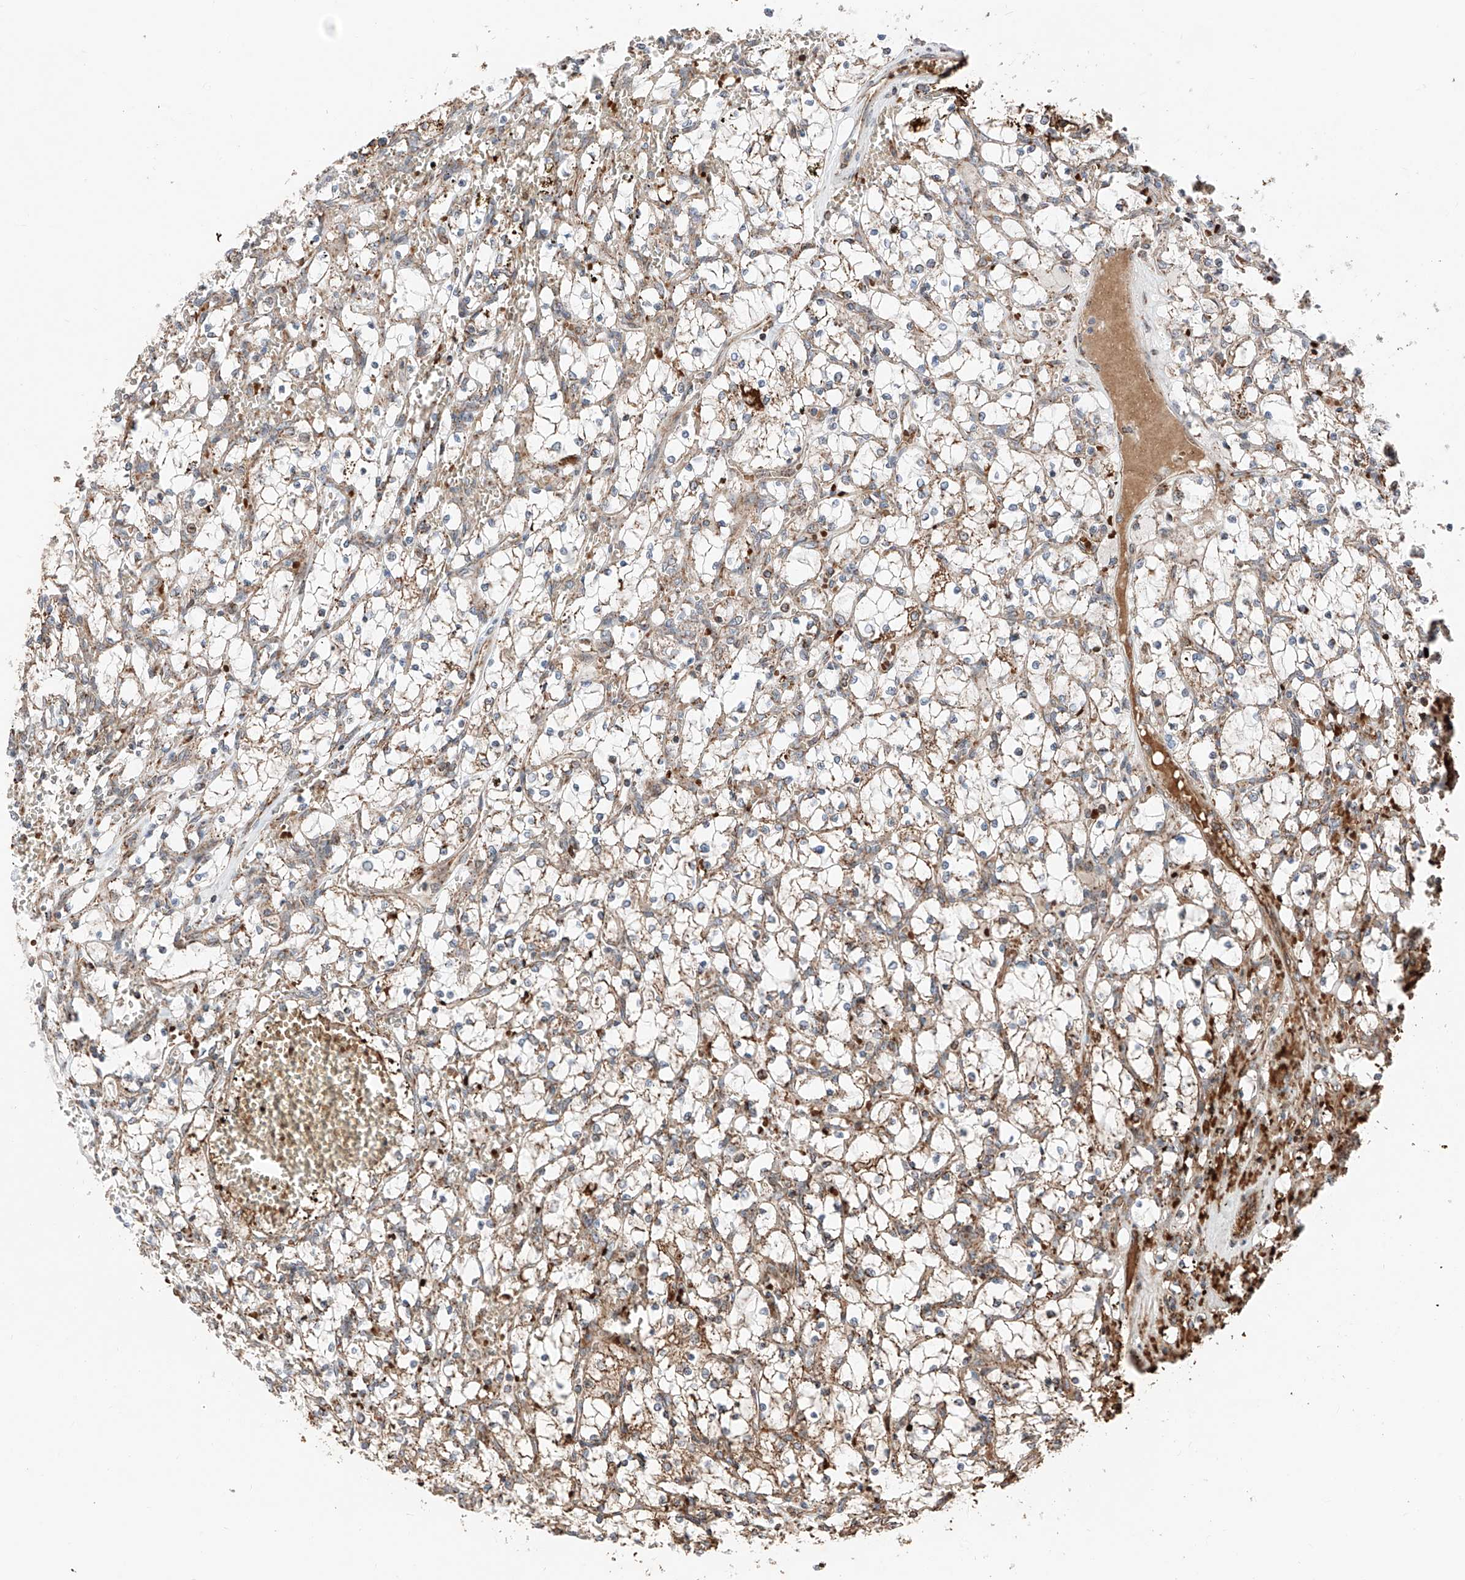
{"staining": {"intensity": "moderate", "quantity": "25%-75%", "location": "cytoplasmic/membranous"}, "tissue": "renal cancer", "cell_type": "Tumor cells", "image_type": "cancer", "snomed": [{"axis": "morphology", "description": "Adenocarcinoma, NOS"}, {"axis": "topography", "description": "Kidney"}], "caption": "The immunohistochemical stain shows moderate cytoplasmic/membranous expression in tumor cells of adenocarcinoma (renal) tissue.", "gene": "ZSCAN29", "patient": {"sex": "female", "age": 69}}